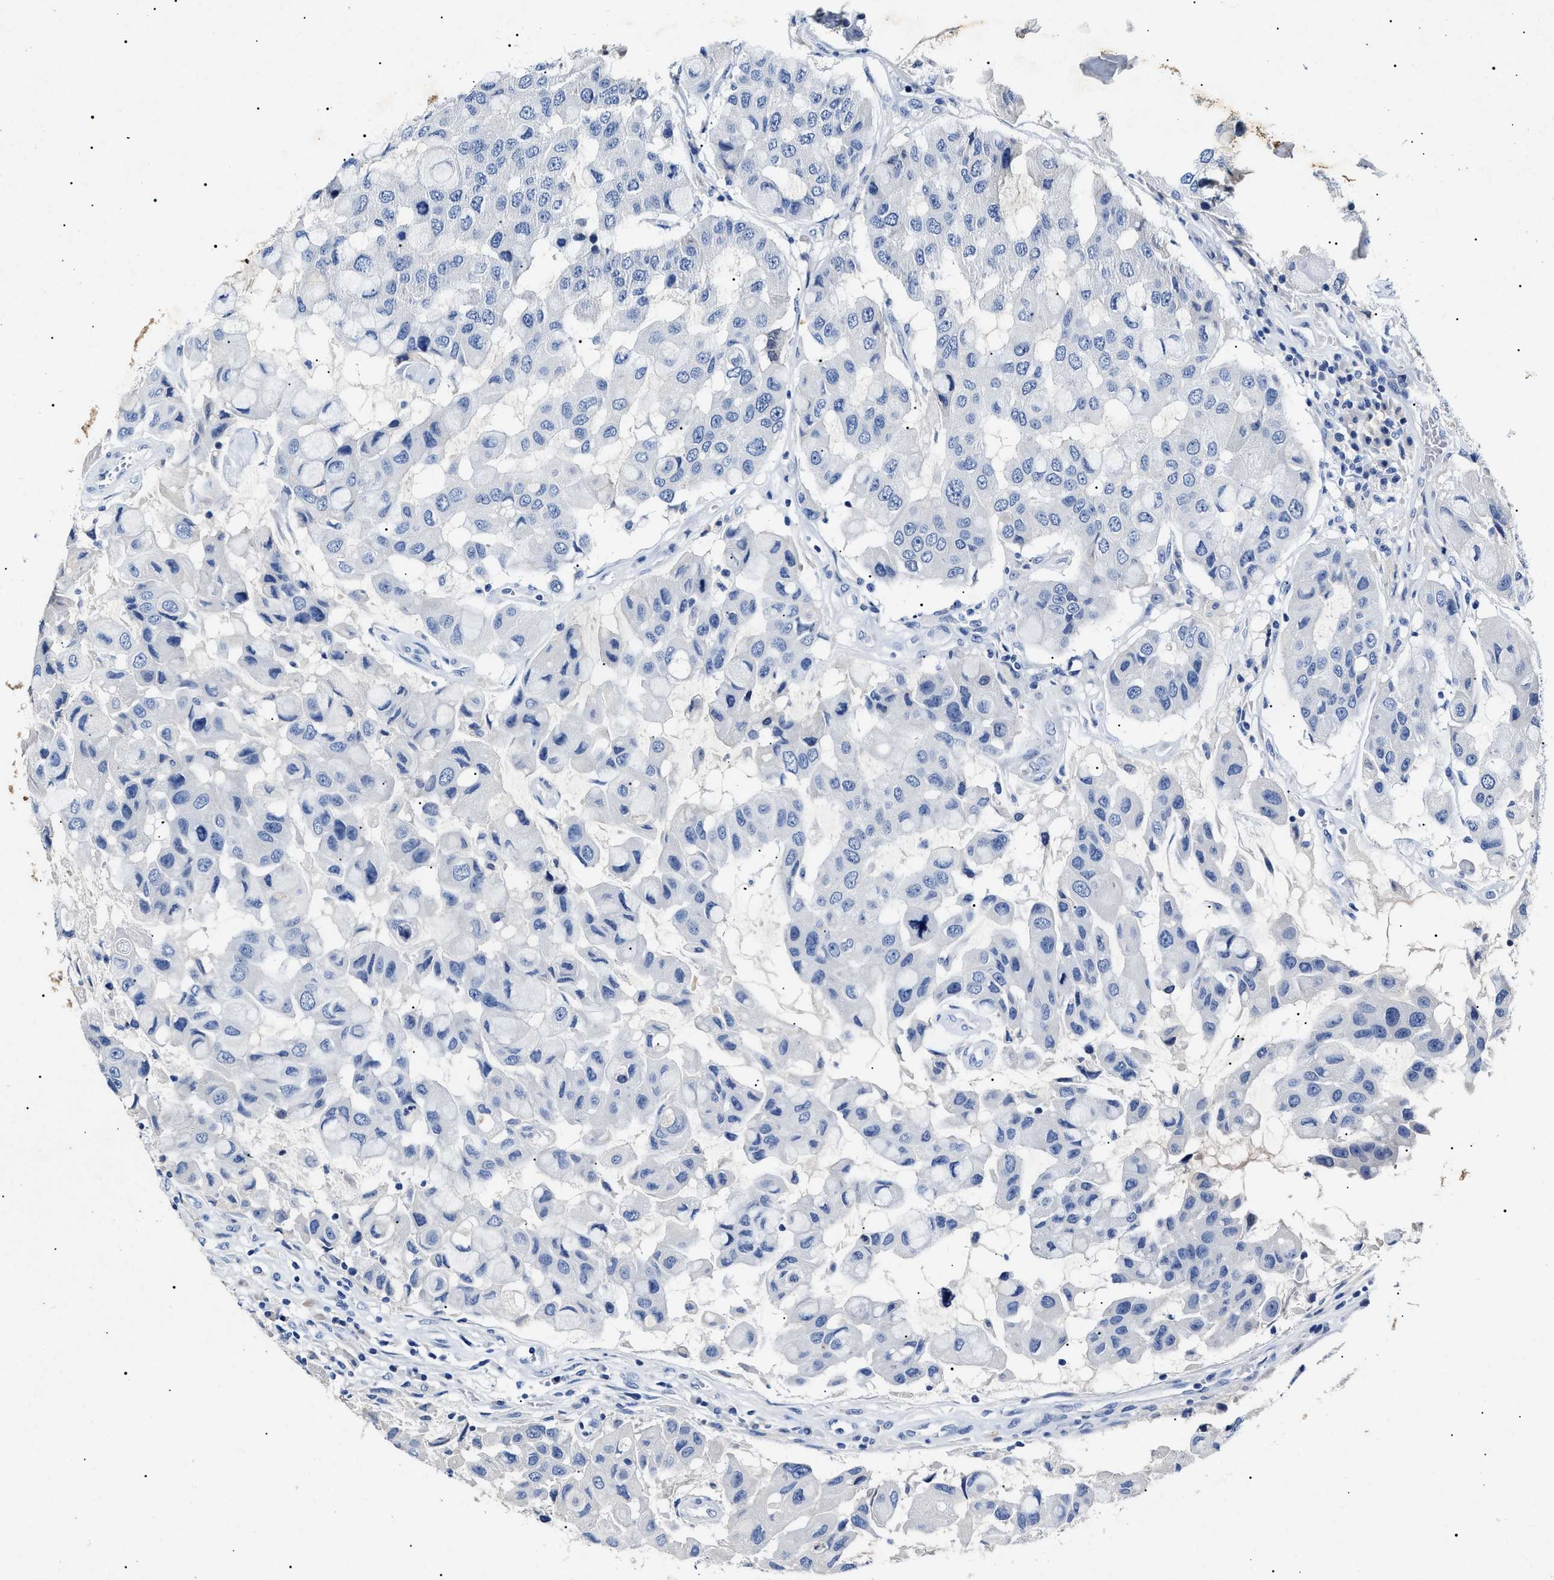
{"staining": {"intensity": "negative", "quantity": "none", "location": "none"}, "tissue": "breast cancer", "cell_type": "Tumor cells", "image_type": "cancer", "snomed": [{"axis": "morphology", "description": "Duct carcinoma"}, {"axis": "topography", "description": "Breast"}], "caption": "Invasive ductal carcinoma (breast) stained for a protein using immunohistochemistry (IHC) reveals no staining tumor cells.", "gene": "LRRC8E", "patient": {"sex": "female", "age": 27}}